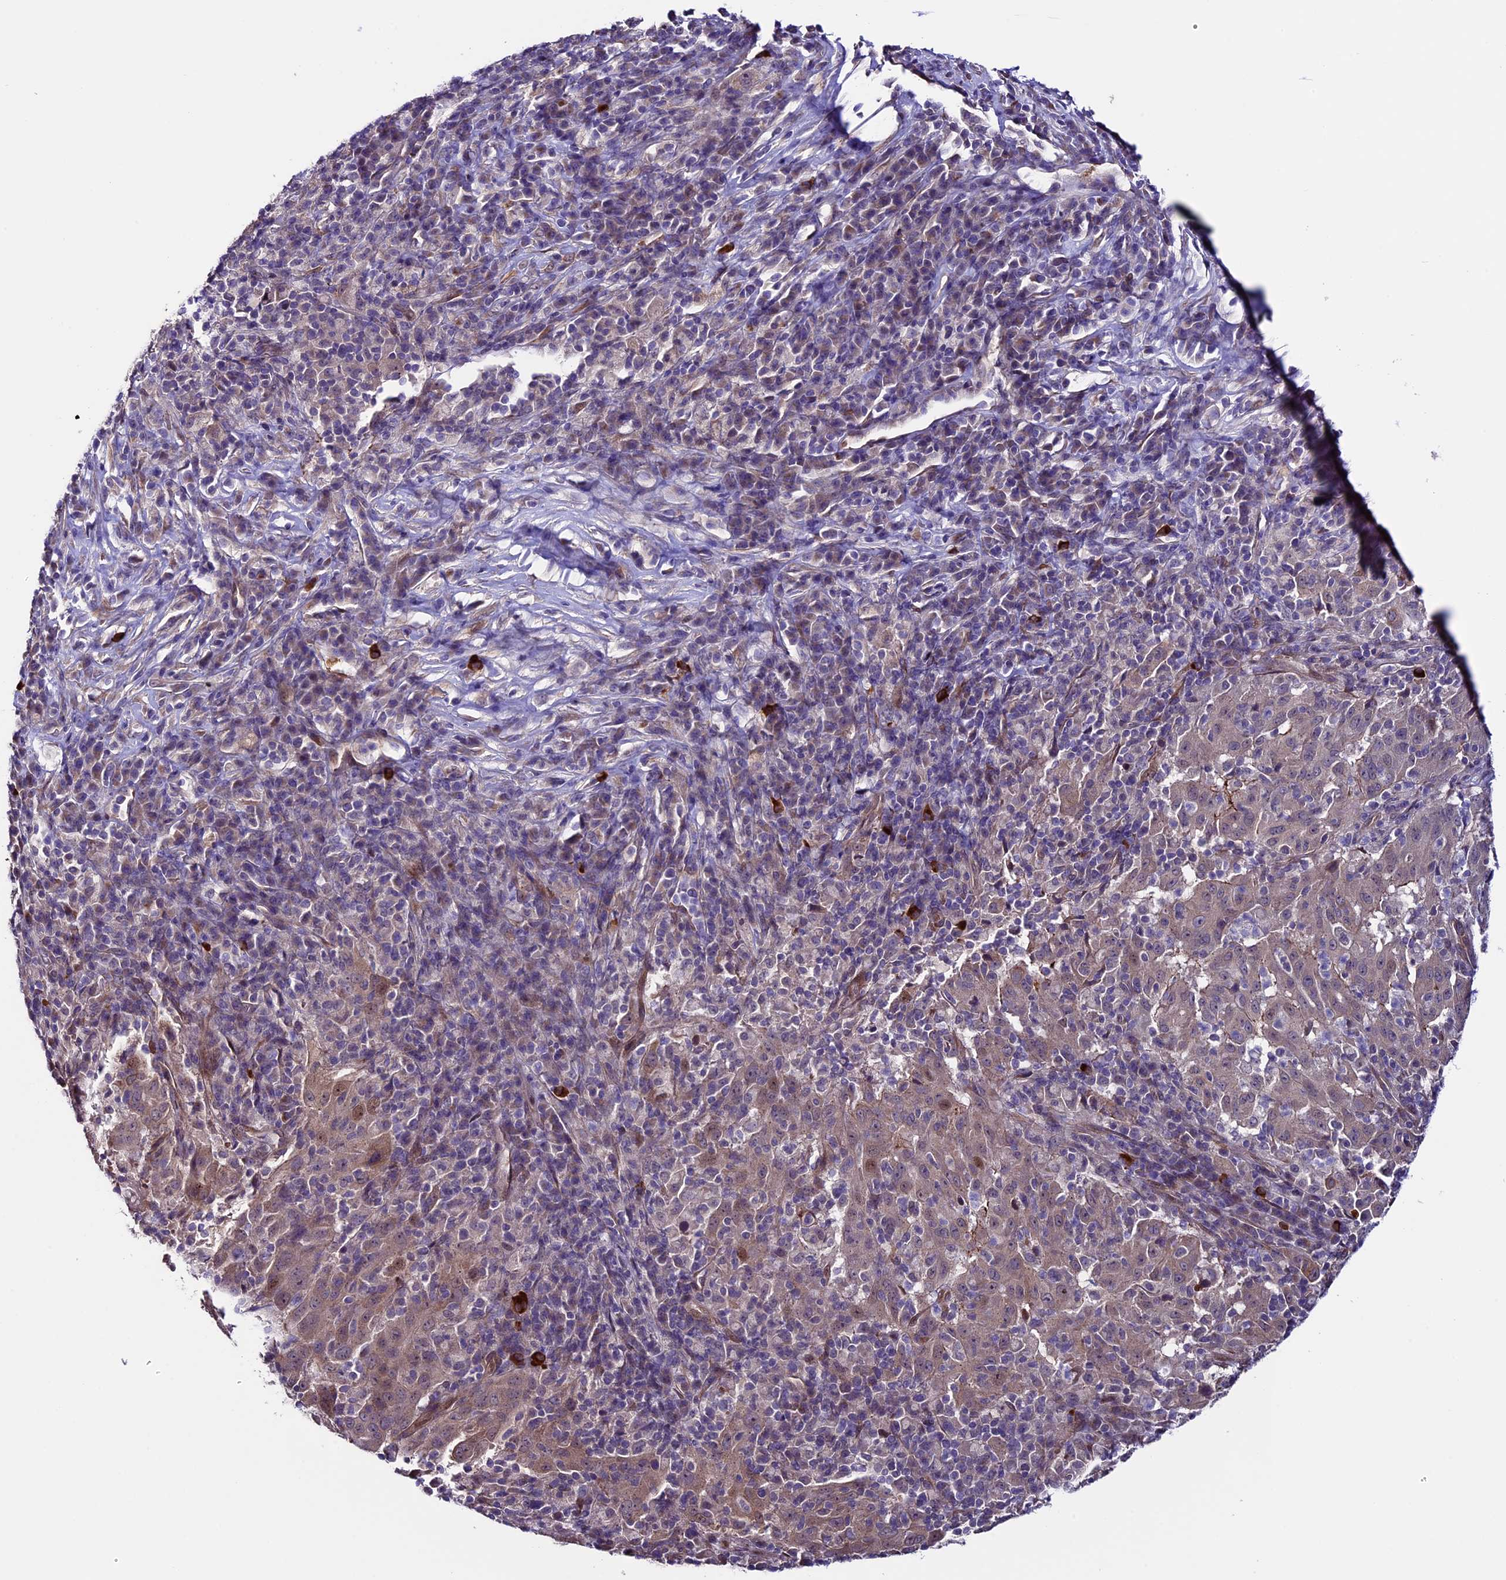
{"staining": {"intensity": "weak", "quantity": ">75%", "location": "cytoplasmic/membranous"}, "tissue": "pancreatic cancer", "cell_type": "Tumor cells", "image_type": "cancer", "snomed": [{"axis": "morphology", "description": "Adenocarcinoma, NOS"}, {"axis": "topography", "description": "Pancreas"}], "caption": "Tumor cells demonstrate weak cytoplasmic/membranous staining in approximately >75% of cells in pancreatic cancer.", "gene": "TMEM171", "patient": {"sex": "male", "age": 63}}